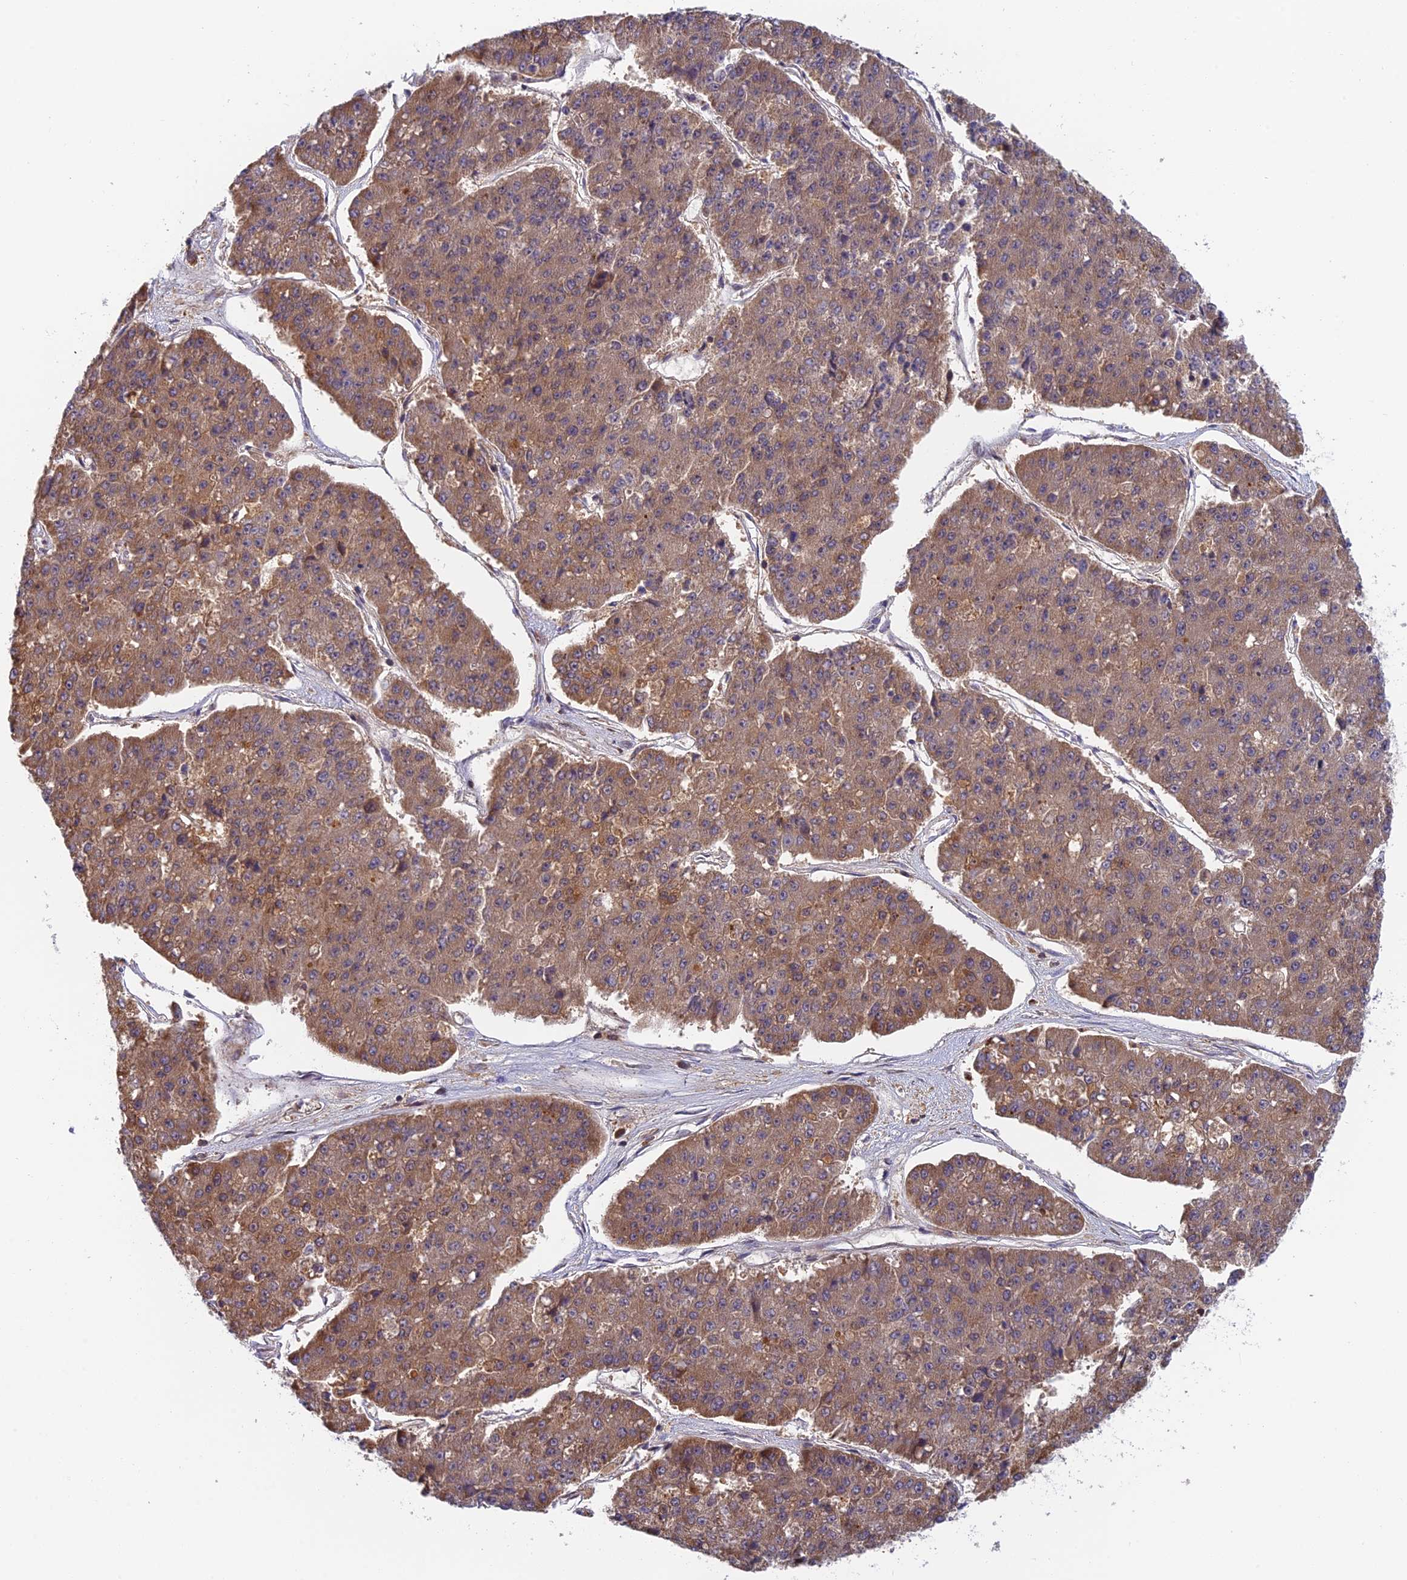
{"staining": {"intensity": "weak", "quantity": ">75%", "location": "cytoplasmic/membranous"}, "tissue": "pancreatic cancer", "cell_type": "Tumor cells", "image_type": "cancer", "snomed": [{"axis": "morphology", "description": "Adenocarcinoma, NOS"}, {"axis": "topography", "description": "Pancreas"}], "caption": "An immunohistochemistry (IHC) image of neoplastic tissue is shown. Protein staining in brown shows weak cytoplasmic/membranous positivity in adenocarcinoma (pancreatic) within tumor cells.", "gene": "IPO5", "patient": {"sex": "male", "age": 50}}